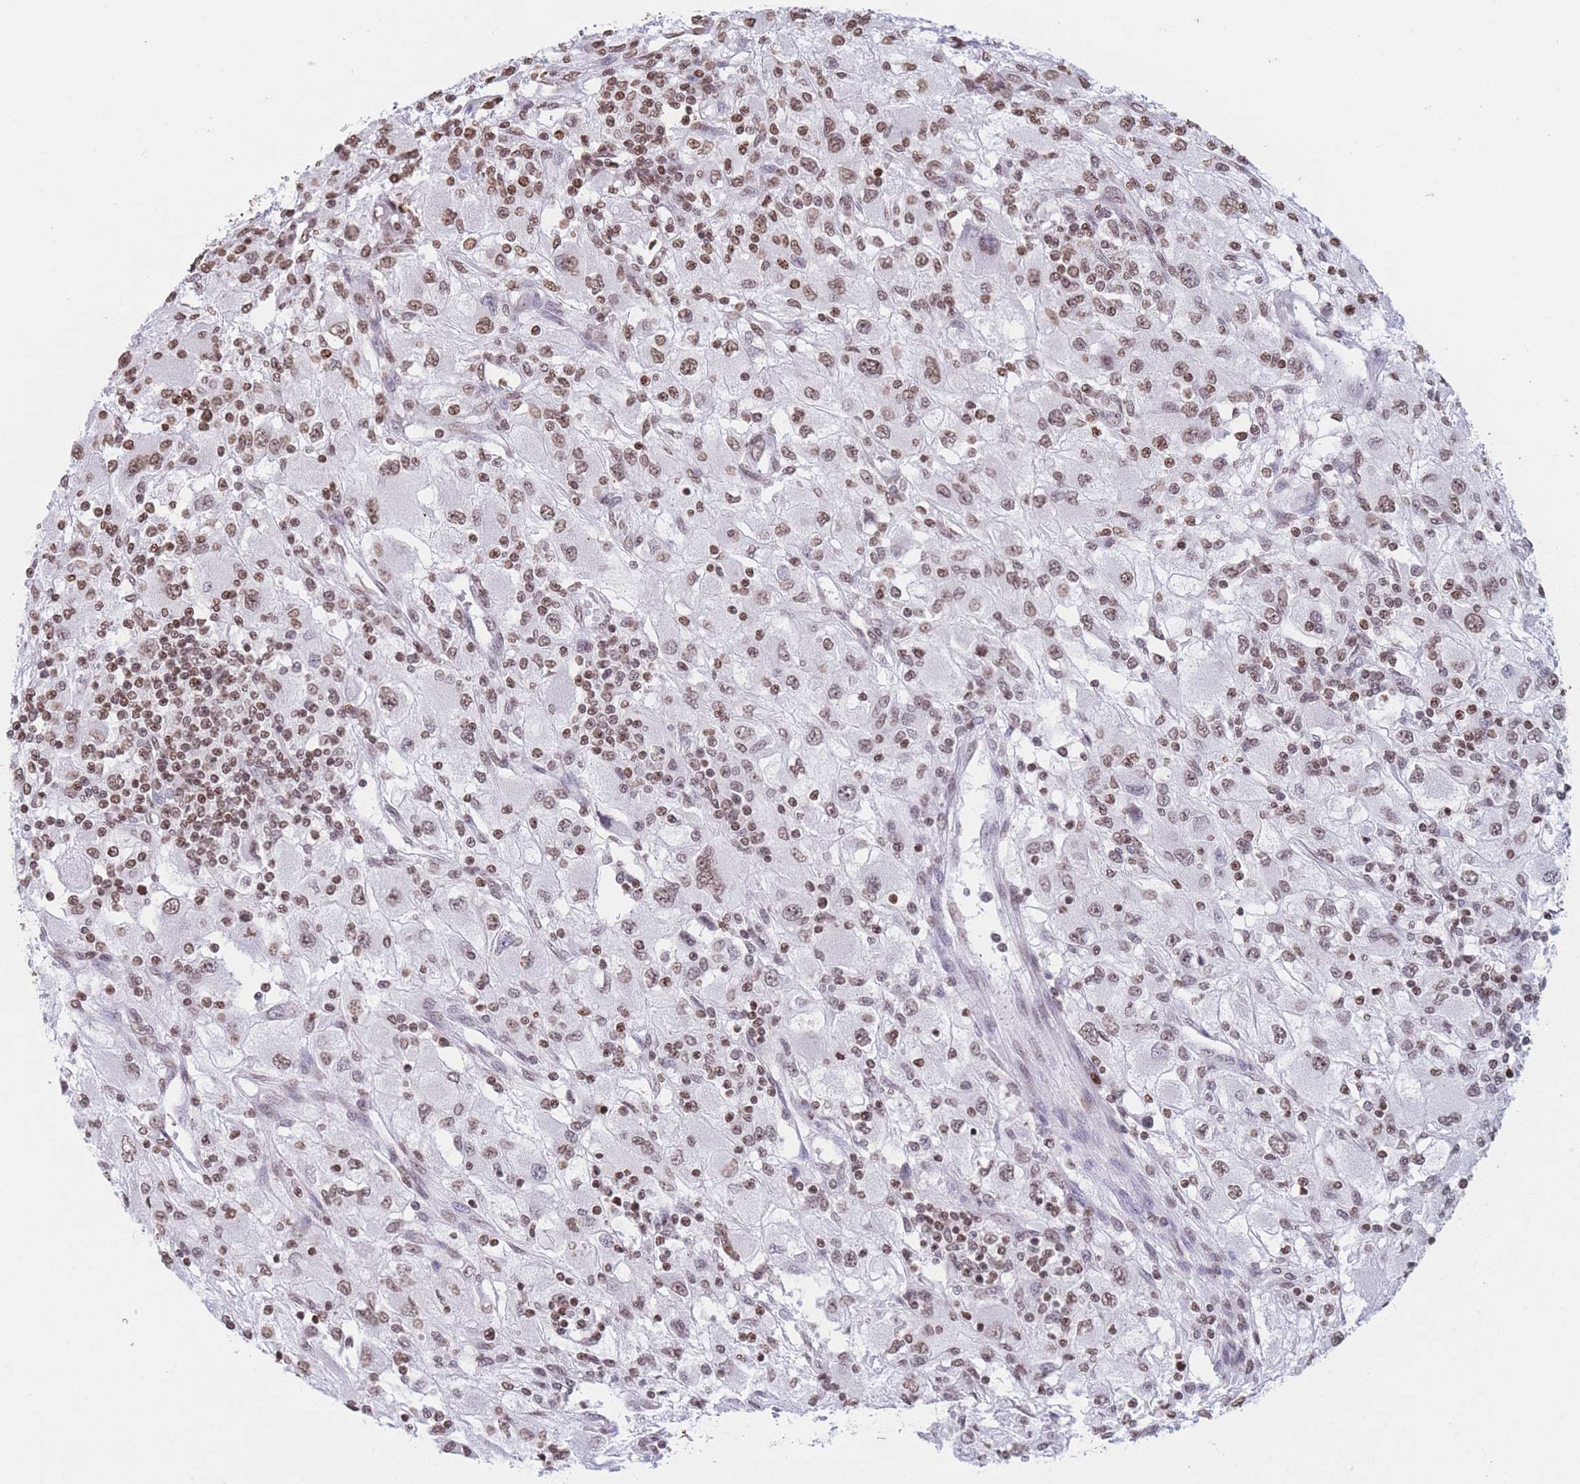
{"staining": {"intensity": "moderate", "quantity": ">75%", "location": "nuclear"}, "tissue": "renal cancer", "cell_type": "Tumor cells", "image_type": "cancer", "snomed": [{"axis": "morphology", "description": "Adenocarcinoma, NOS"}, {"axis": "topography", "description": "Kidney"}], "caption": "Protein expression analysis of renal adenocarcinoma exhibits moderate nuclear expression in about >75% of tumor cells.", "gene": "H2BC11", "patient": {"sex": "female", "age": 67}}